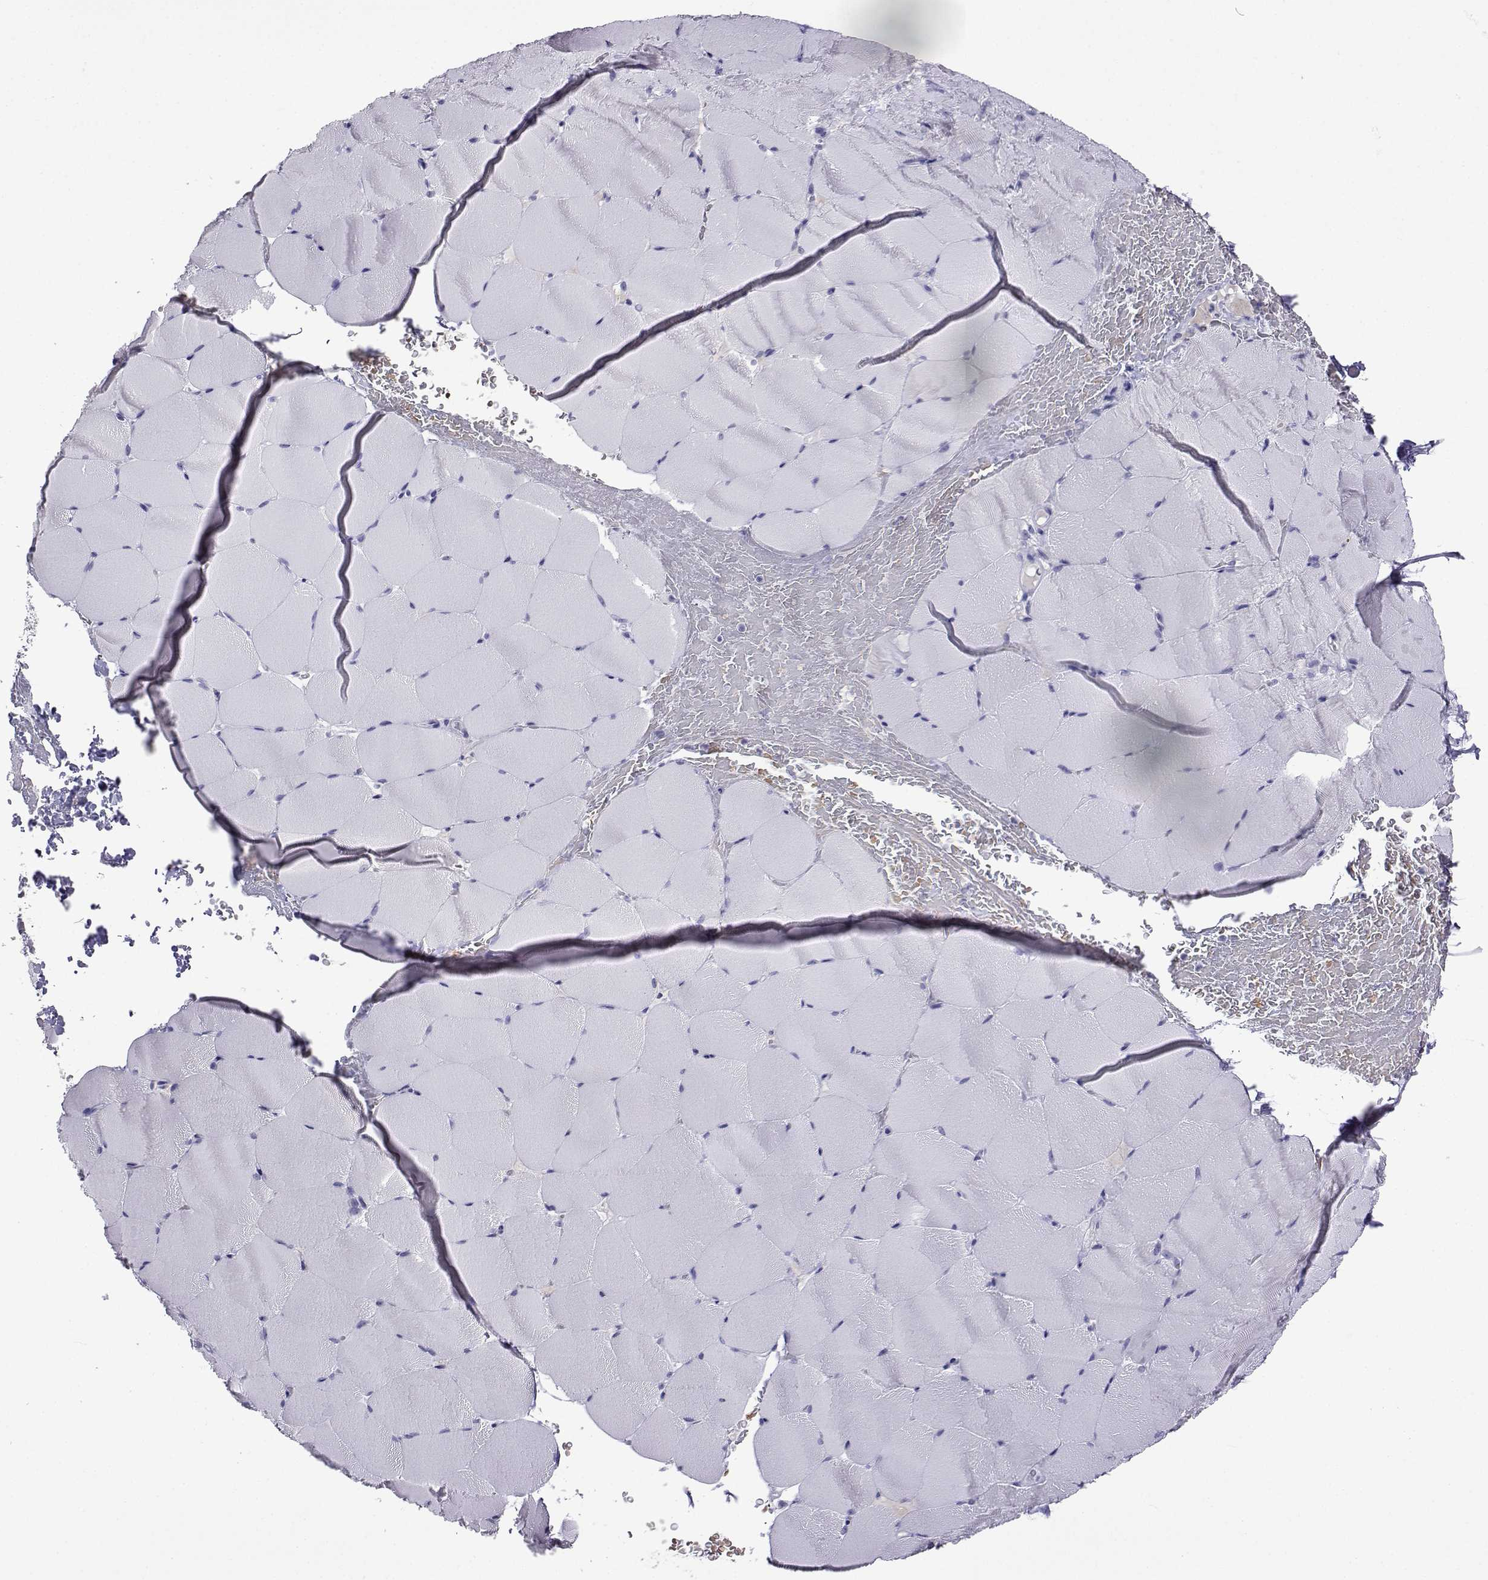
{"staining": {"intensity": "negative", "quantity": "none", "location": "none"}, "tissue": "skeletal muscle", "cell_type": "Myocytes", "image_type": "normal", "snomed": [{"axis": "morphology", "description": "Normal tissue, NOS"}, {"axis": "topography", "description": "Skeletal muscle"}], "caption": "The image reveals no staining of myocytes in benign skeletal muscle. (Stains: DAB IHC with hematoxylin counter stain, Microscopy: brightfield microscopy at high magnification).", "gene": "ACTL7A", "patient": {"sex": "female", "age": 37}}